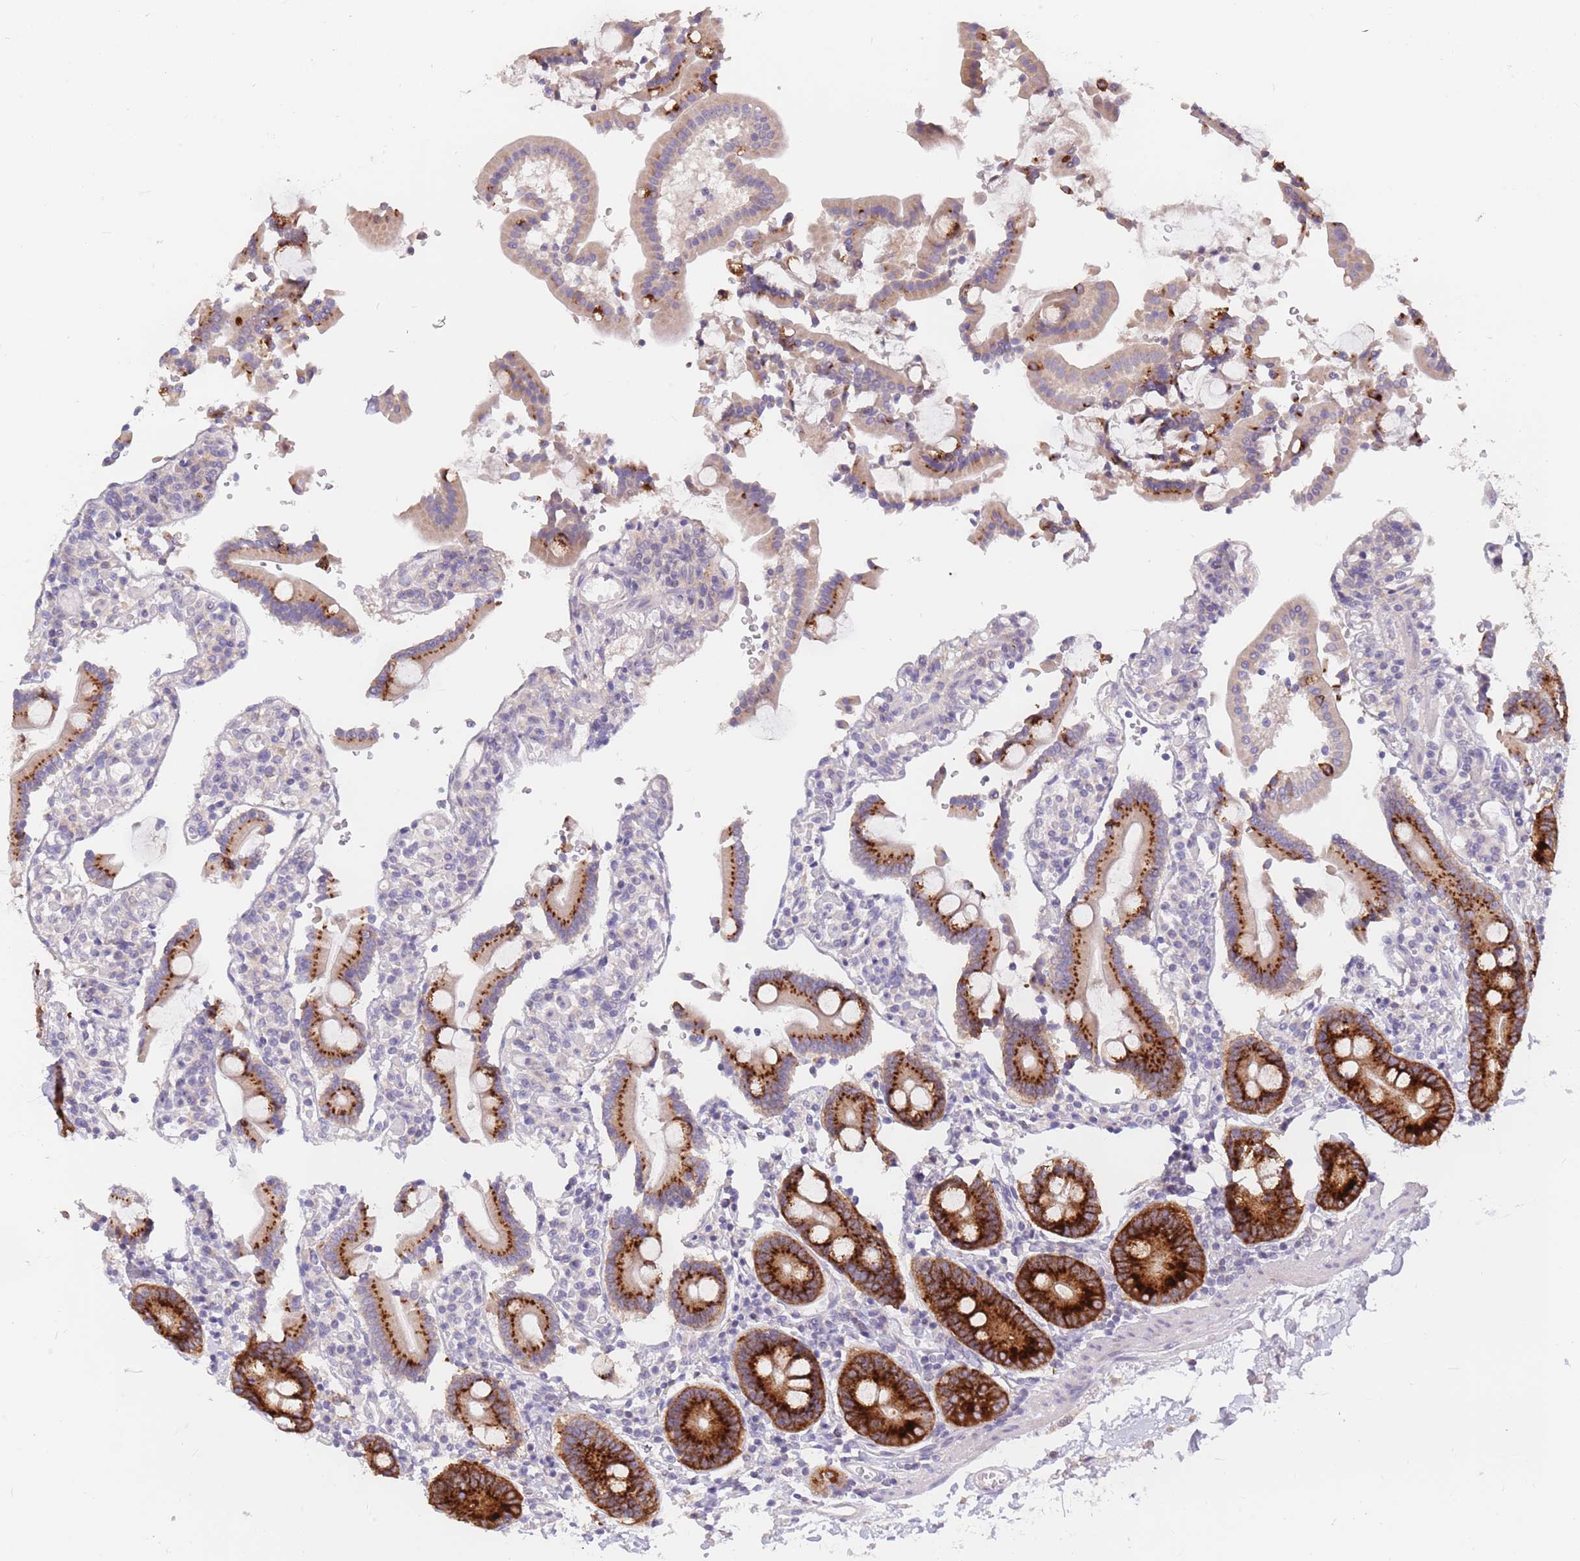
{"staining": {"intensity": "strong", "quantity": "25%-75%", "location": "cytoplasmic/membranous"}, "tissue": "duodenum", "cell_type": "Glandular cells", "image_type": "normal", "snomed": [{"axis": "morphology", "description": "Normal tissue, NOS"}, {"axis": "topography", "description": "Duodenum"}], "caption": "Brown immunohistochemical staining in normal duodenum demonstrates strong cytoplasmic/membranous positivity in approximately 25%-75% of glandular cells. The staining is performed using DAB (3,3'-diaminobenzidine) brown chromogen to label protein expression. The nuclei are counter-stained blue using hematoxylin.", "gene": "BORCS5", "patient": {"sex": "male", "age": 55}}